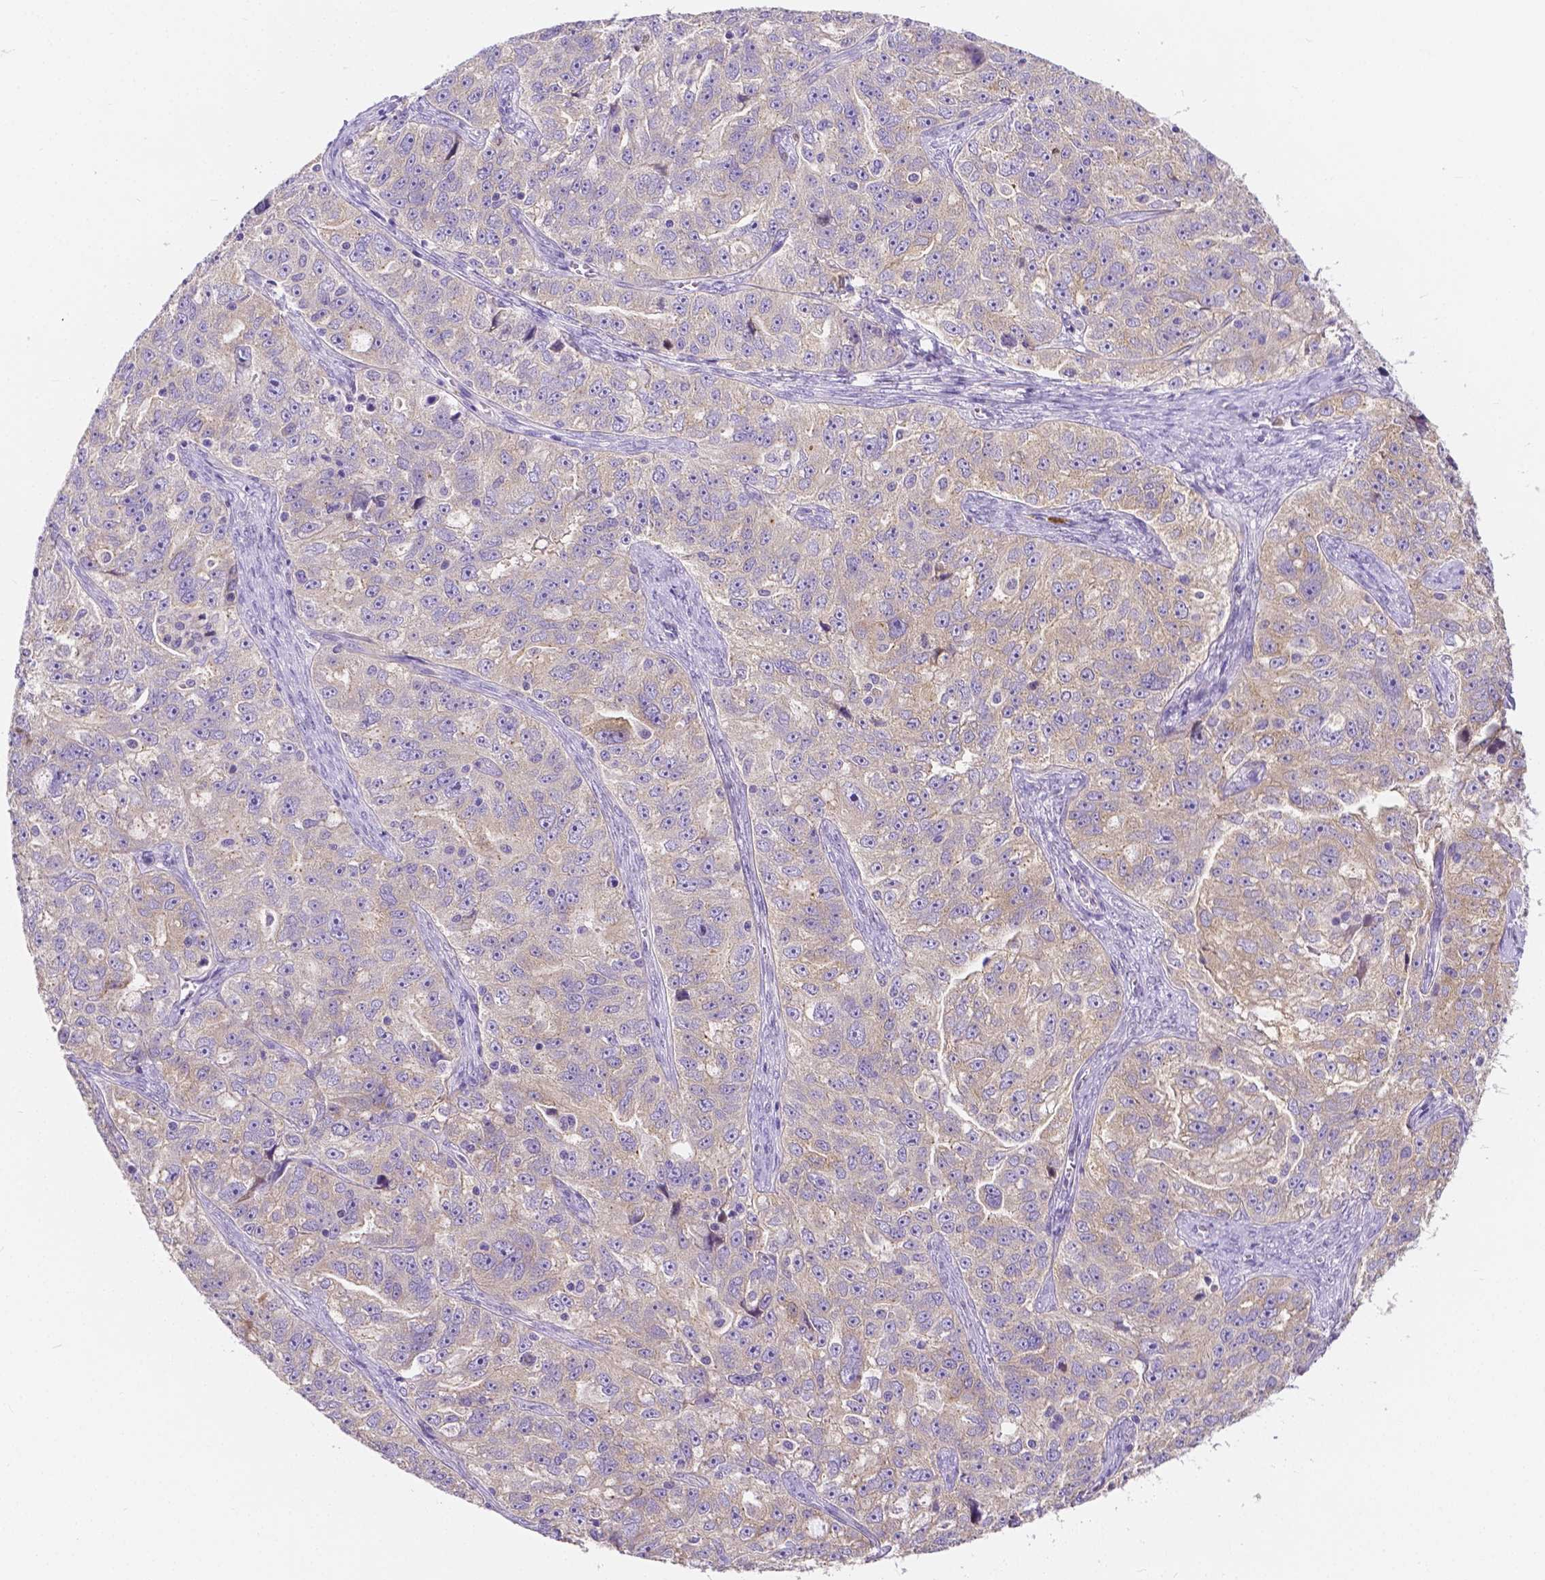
{"staining": {"intensity": "weak", "quantity": "25%-75%", "location": "cytoplasmic/membranous"}, "tissue": "ovarian cancer", "cell_type": "Tumor cells", "image_type": "cancer", "snomed": [{"axis": "morphology", "description": "Cystadenocarcinoma, serous, NOS"}, {"axis": "topography", "description": "Ovary"}], "caption": "DAB (3,3'-diaminobenzidine) immunohistochemical staining of ovarian cancer exhibits weak cytoplasmic/membranous protein staining in about 25%-75% of tumor cells.", "gene": "ZNRD2", "patient": {"sex": "female", "age": 51}}